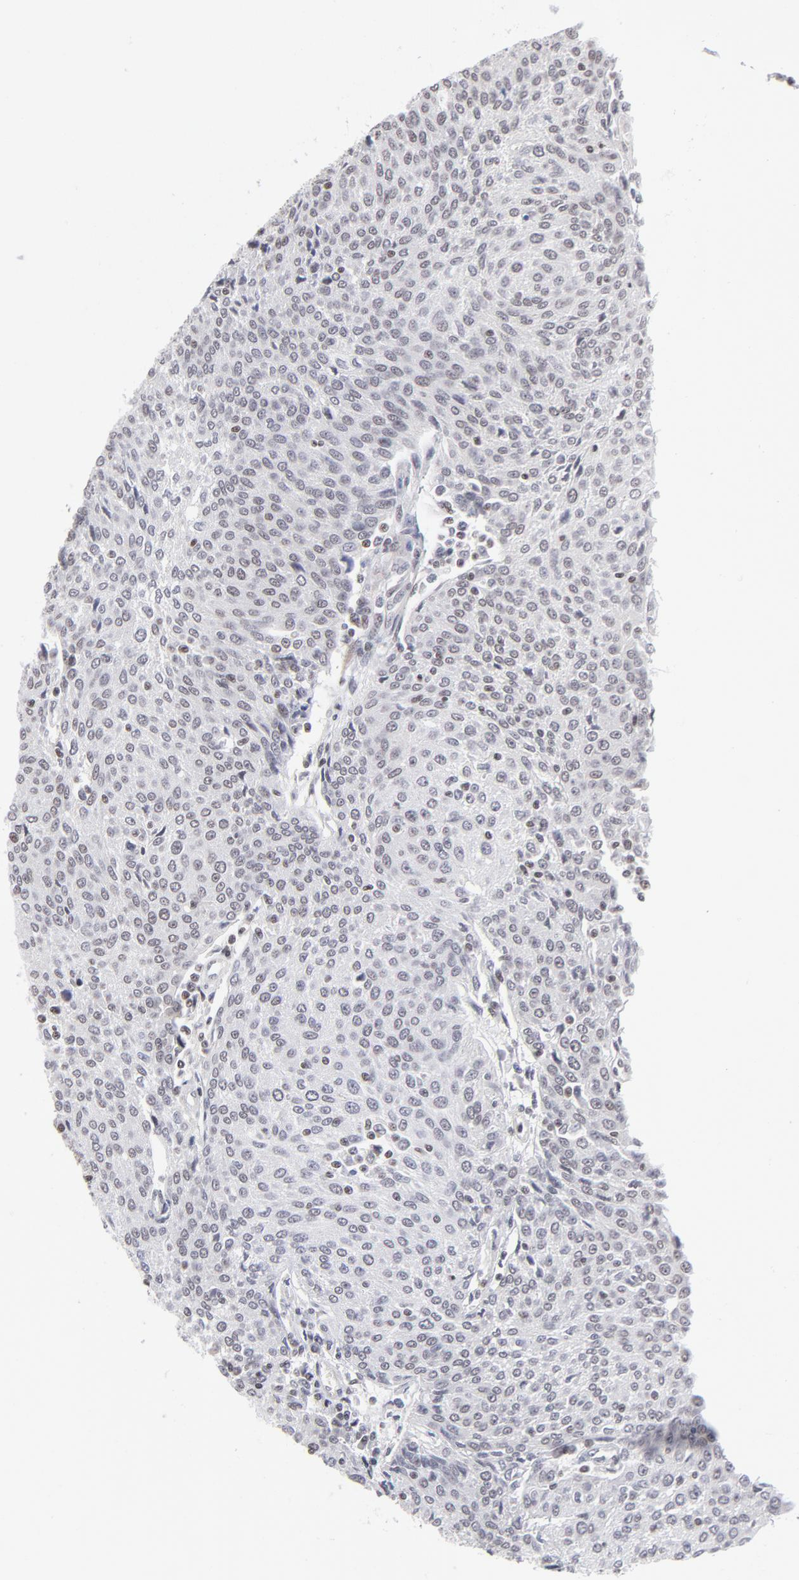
{"staining": {"intensity": "negative", "quantity": "none", "location": "none"}, "tissue": "urothelial cancer", "cell_type": "Tumor cells", "image_type": "cancer", "snomed": [{"axis": "morphology", "description": "Urothelial carcinoma, High grade"}, {"axis": "topography", "description": "Urinary bladder"}], "caption": "IHC image of neoplastic tissue: human urothelial cancer stained with DAB (3,3'-diaminobenzidine) shows no significant protein expression in tumor cells. Nuclei are stained in blue.", "gene": "CTCF", "patient": {"sex": "female", "age": 85}}